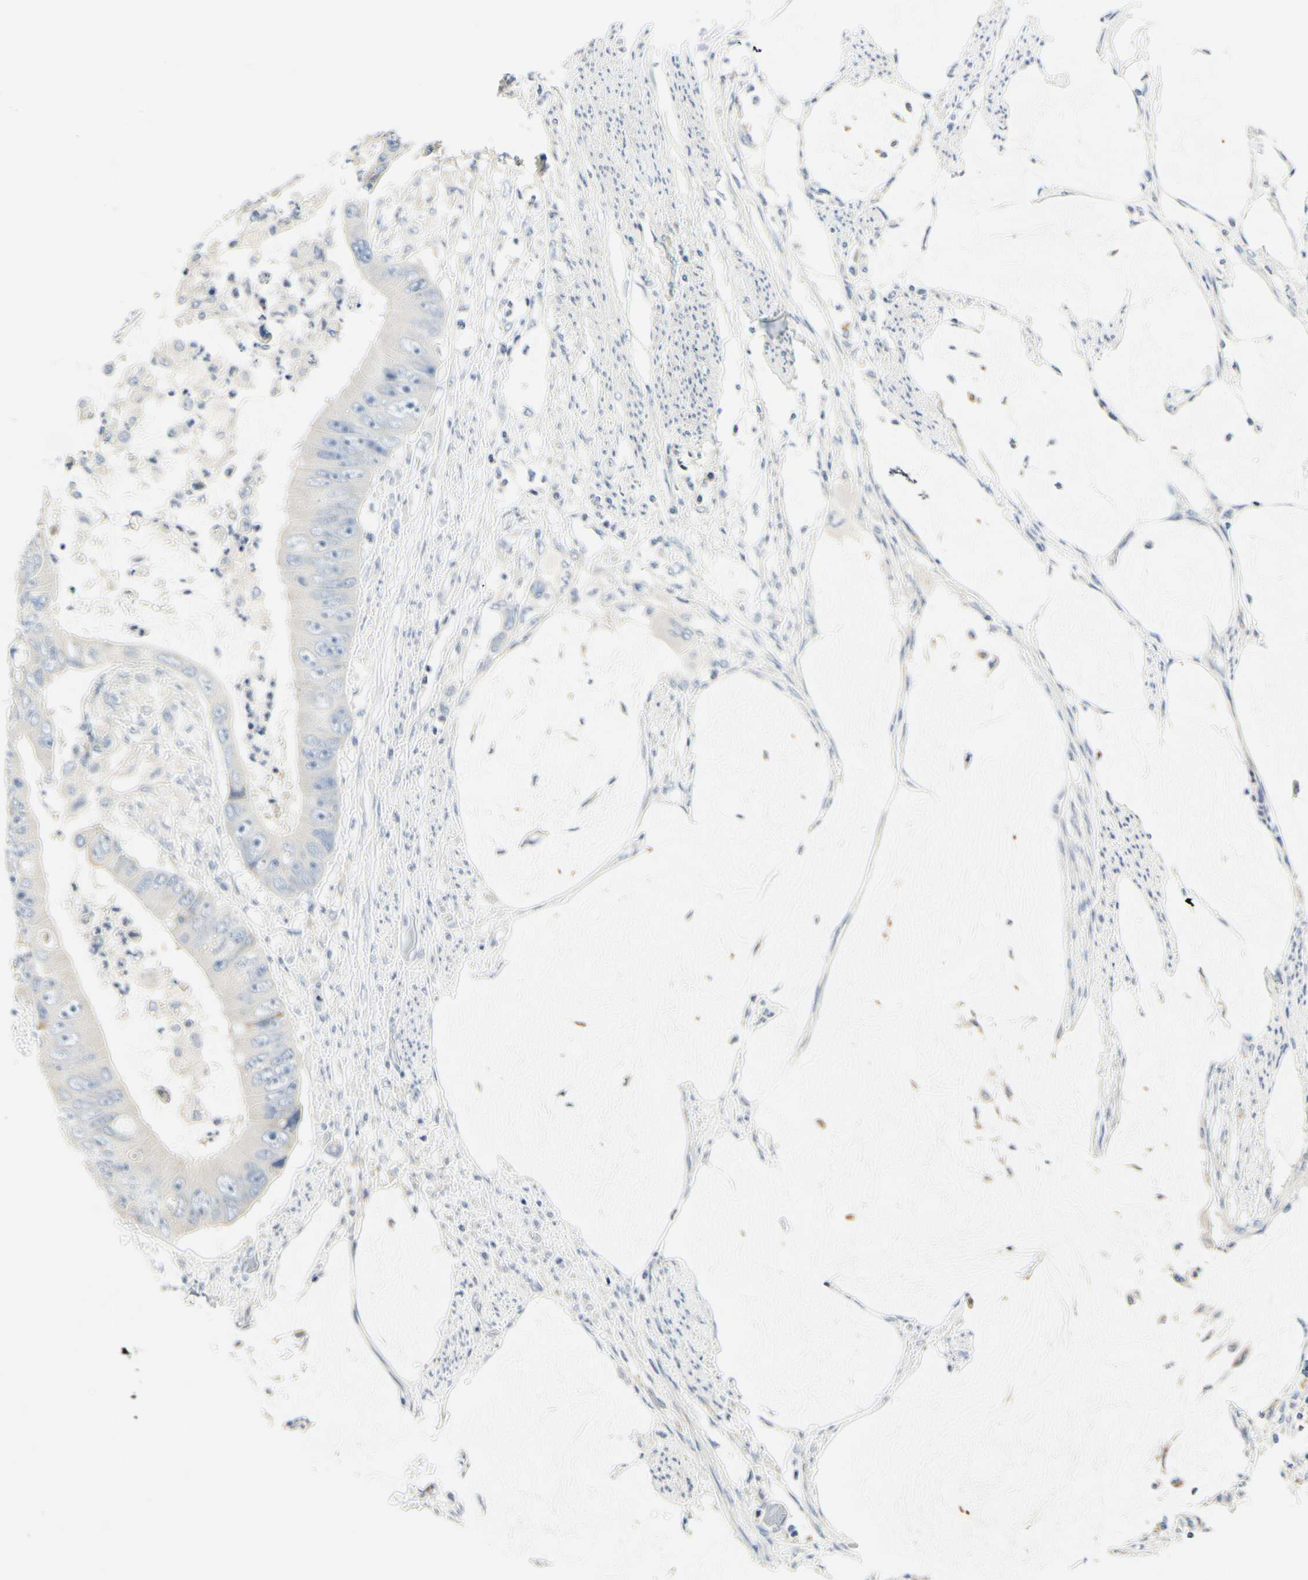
{"staining": {"intensity": "negative", "quantity": "none", "location": "none"}, "tissue": "colorectal cancer", "cell_type": "Tumor cells", "image_type": "cancer", "snomed": [{"axis": "morphology", "description": "Adenocarcinoma, NOS"}, {"axis": "topography", "description": "Rectum"}], "caption": "High power microscopy histopathology image of an immunohistochemistry micrograph of colorectal adenocarcinoma, revealing no significant positivity in tumor cells. (DAB (3,3'-diaminobenzidine) IHC visualized using brightfield microscopy, high magnification).", "gene": "TGFBR3", "patient": {"sex": "female", "age": 77}}